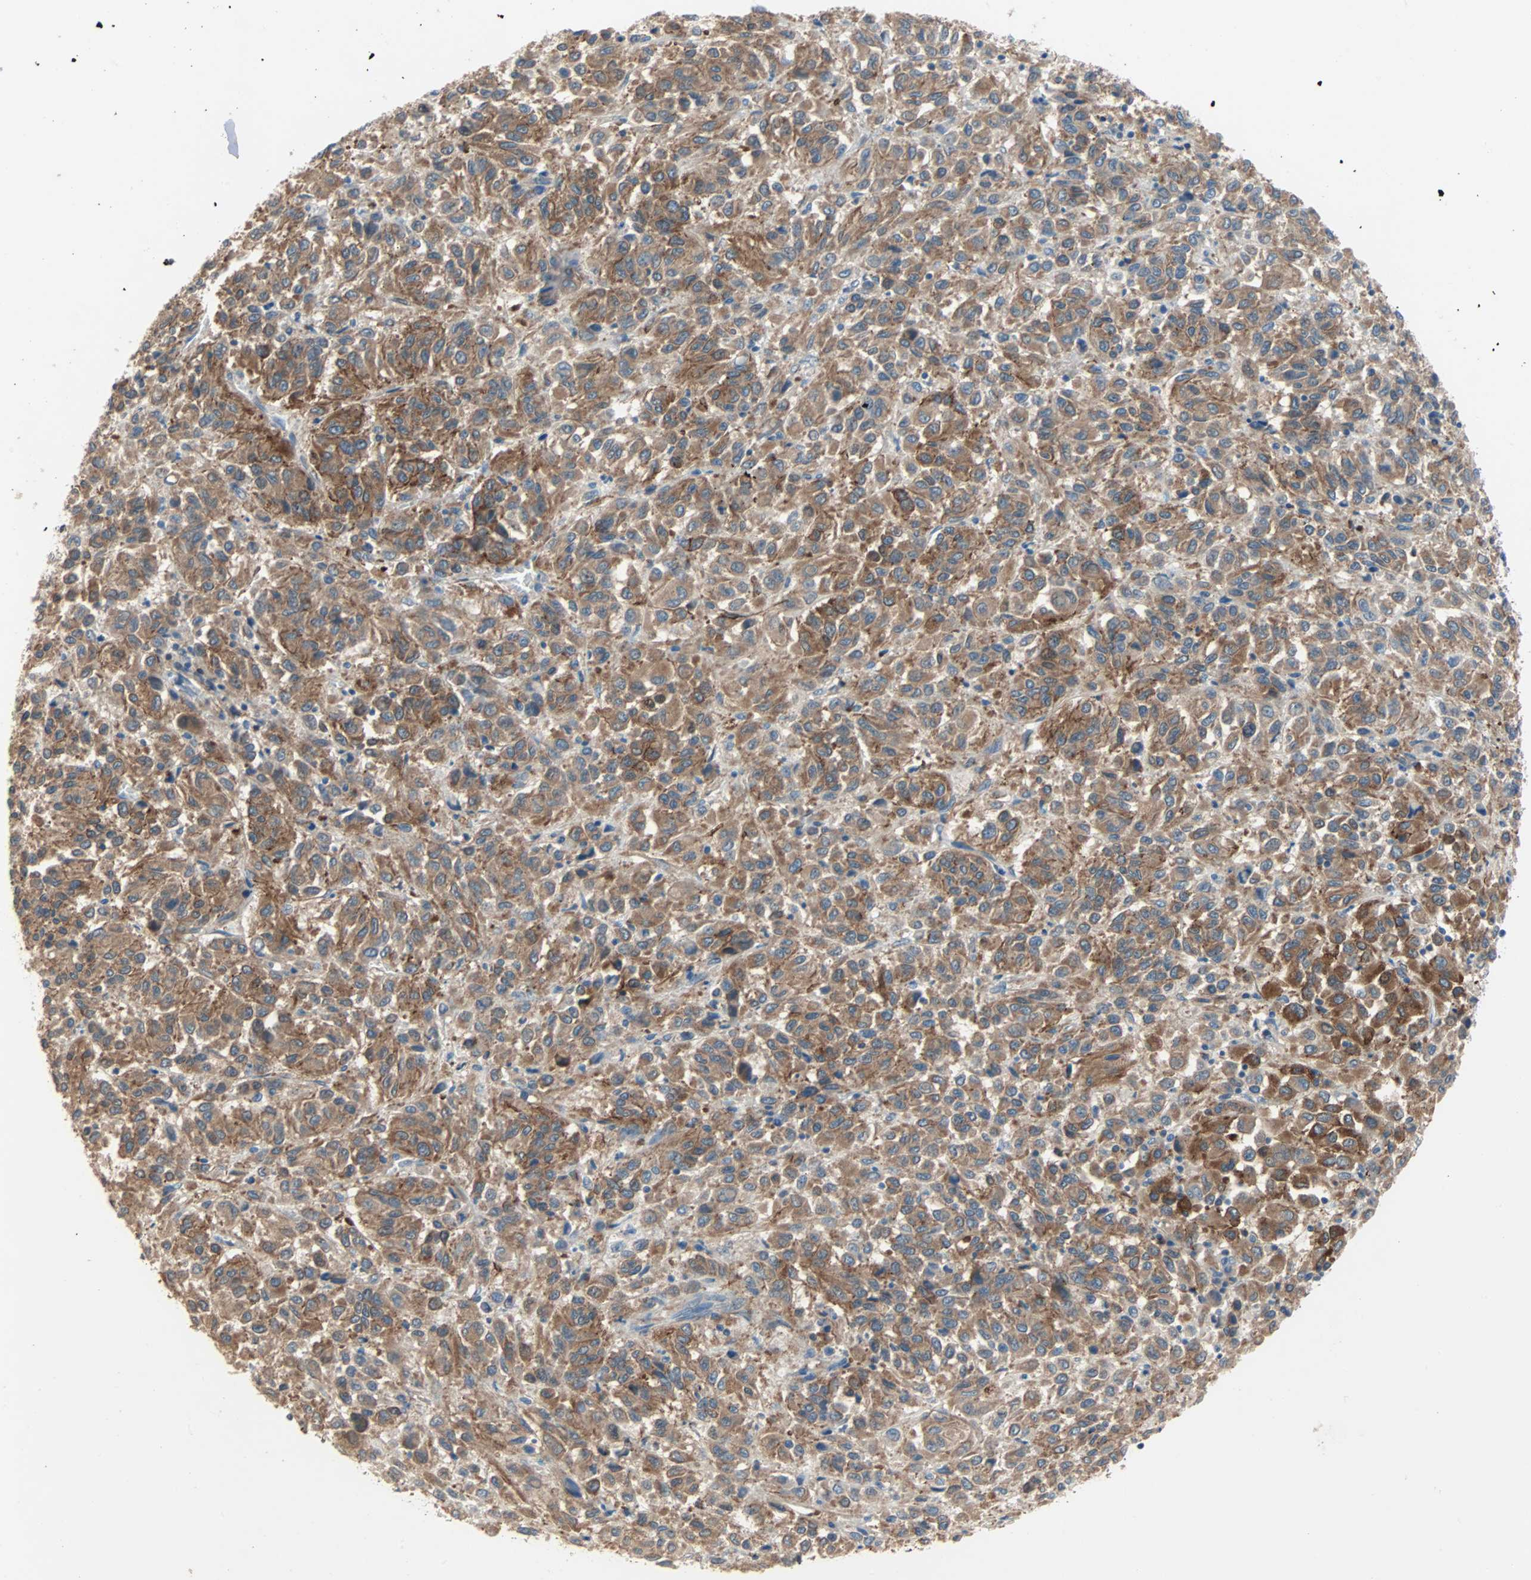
{"staining": {"intensity": "strong", "quantity": ">75%", "location": "cytoplasmic/membranous"}, "tissue": "melanoma", "cell_type": "Tumor cells", "image_type": "cancer", "snomed": [{"axis": "morphology", "description": "Malignant melanoma, Metastatic site"}, {"axis": "topography", "description": "Lung"}], "caption": "DAB immunohistochemical staining of malignant melanoma (metastatic site) demonstrates strong cytoplasmic/membranous protein positivity in approximately >75% of tumor cells.", "gene": "TNFRSF12A", "patient": {"sex": "male", "age": 64}}